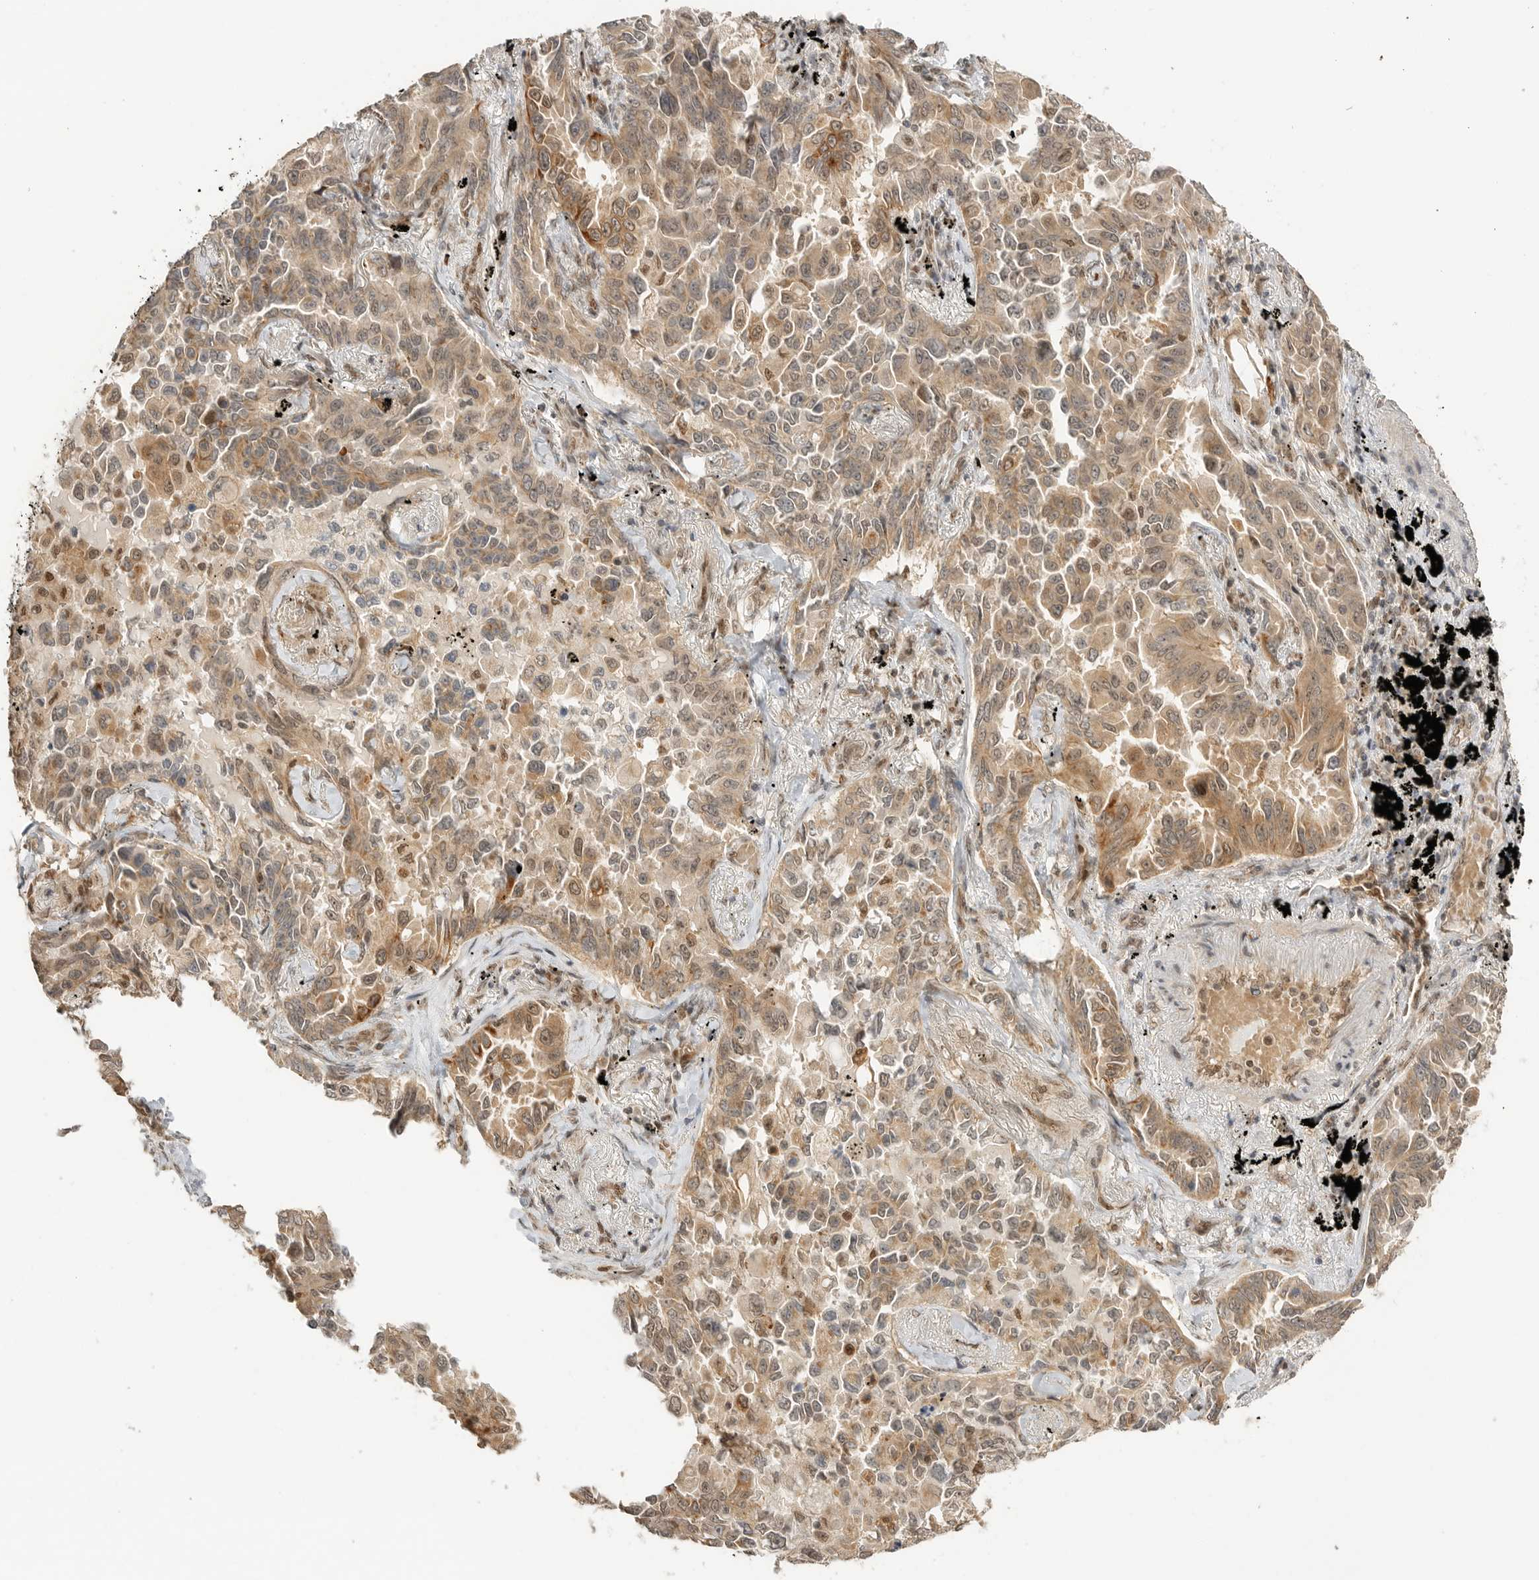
{"staining": {"intensity": "weak", "quantity": ">75%", "location": "cytoplasmic/membranous"}, "tissue": "lung cancer", "cell_type": "Tumor cells", "image_type": "cancer", "snomed": [{"axis": "morphology", "description": "Adenocarcinoma, NOS"}, {"axis": "topography", "description": "Lung"}], "caption": "Immunohistochemistry image of human lung cancer (adenocarcinoma) stained for a protein (brown), which displays low levels of weak cytoplasmic/membranous expression in approximately >75% of tumor cells.", "gene": "ALKAL1", "patient": {"sex": "female", "age": 67}}